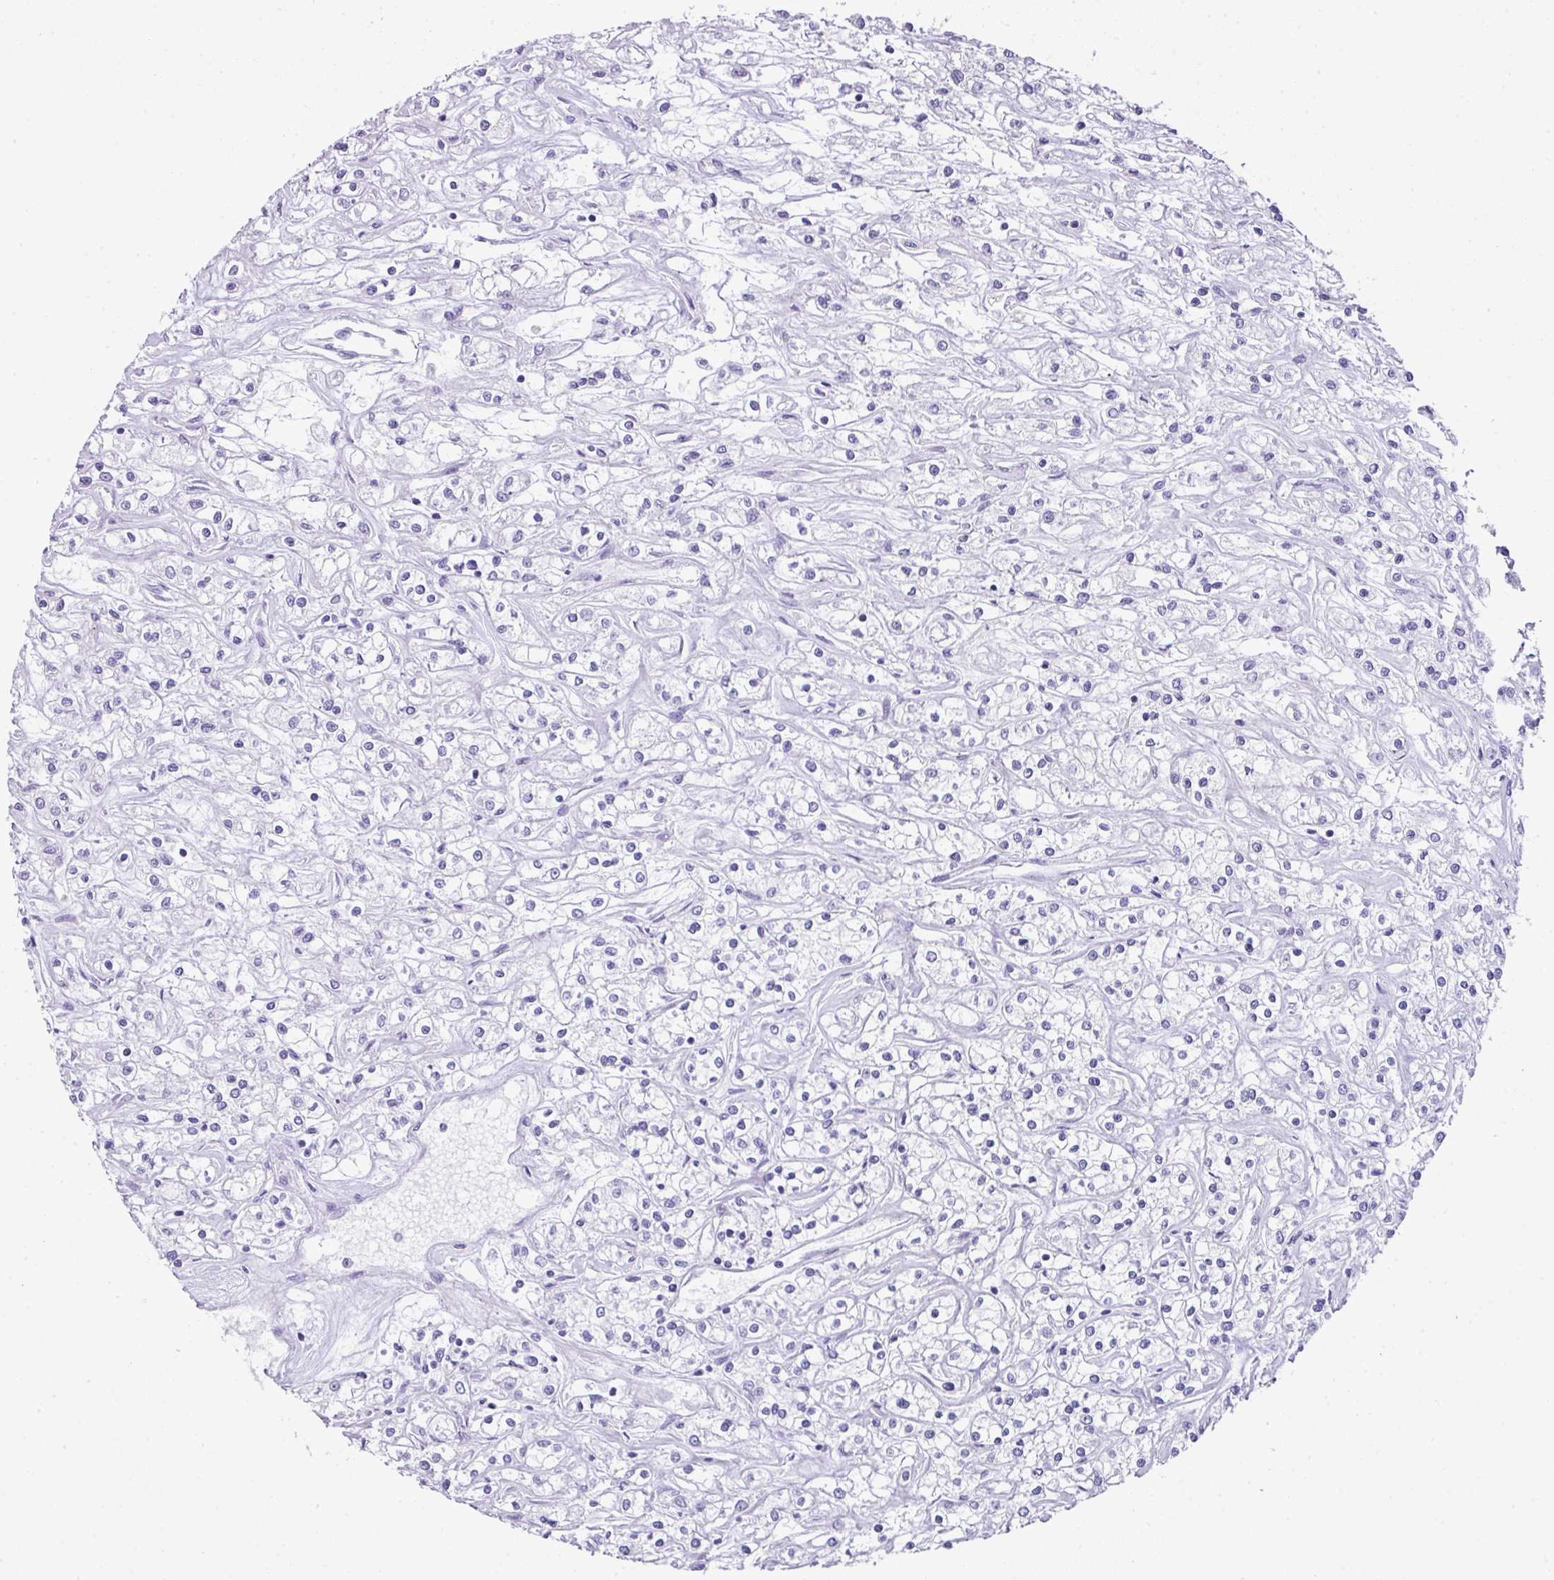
{"staining": {"intensity": "negative", "quantity": "none", "location": "none"}, "tissue": "renal cancer", "cell_type": "Tumor cells", "image_type": "cancer", "snomed": [{"axis": "morphology", "description": "Adenocarcinoma, NOS"}, {"axis": "topography", "description": "Kidney"}], "caption": "DAB (3,3'-diaminobenzidine) immunohistochemical staining of human adenocarcinoma (renal) reveals no significant staining in tumor cells. Nuclei are stained in blue.", "gene": "TNP1", "patient": {"sex": "female", "age": 59}}